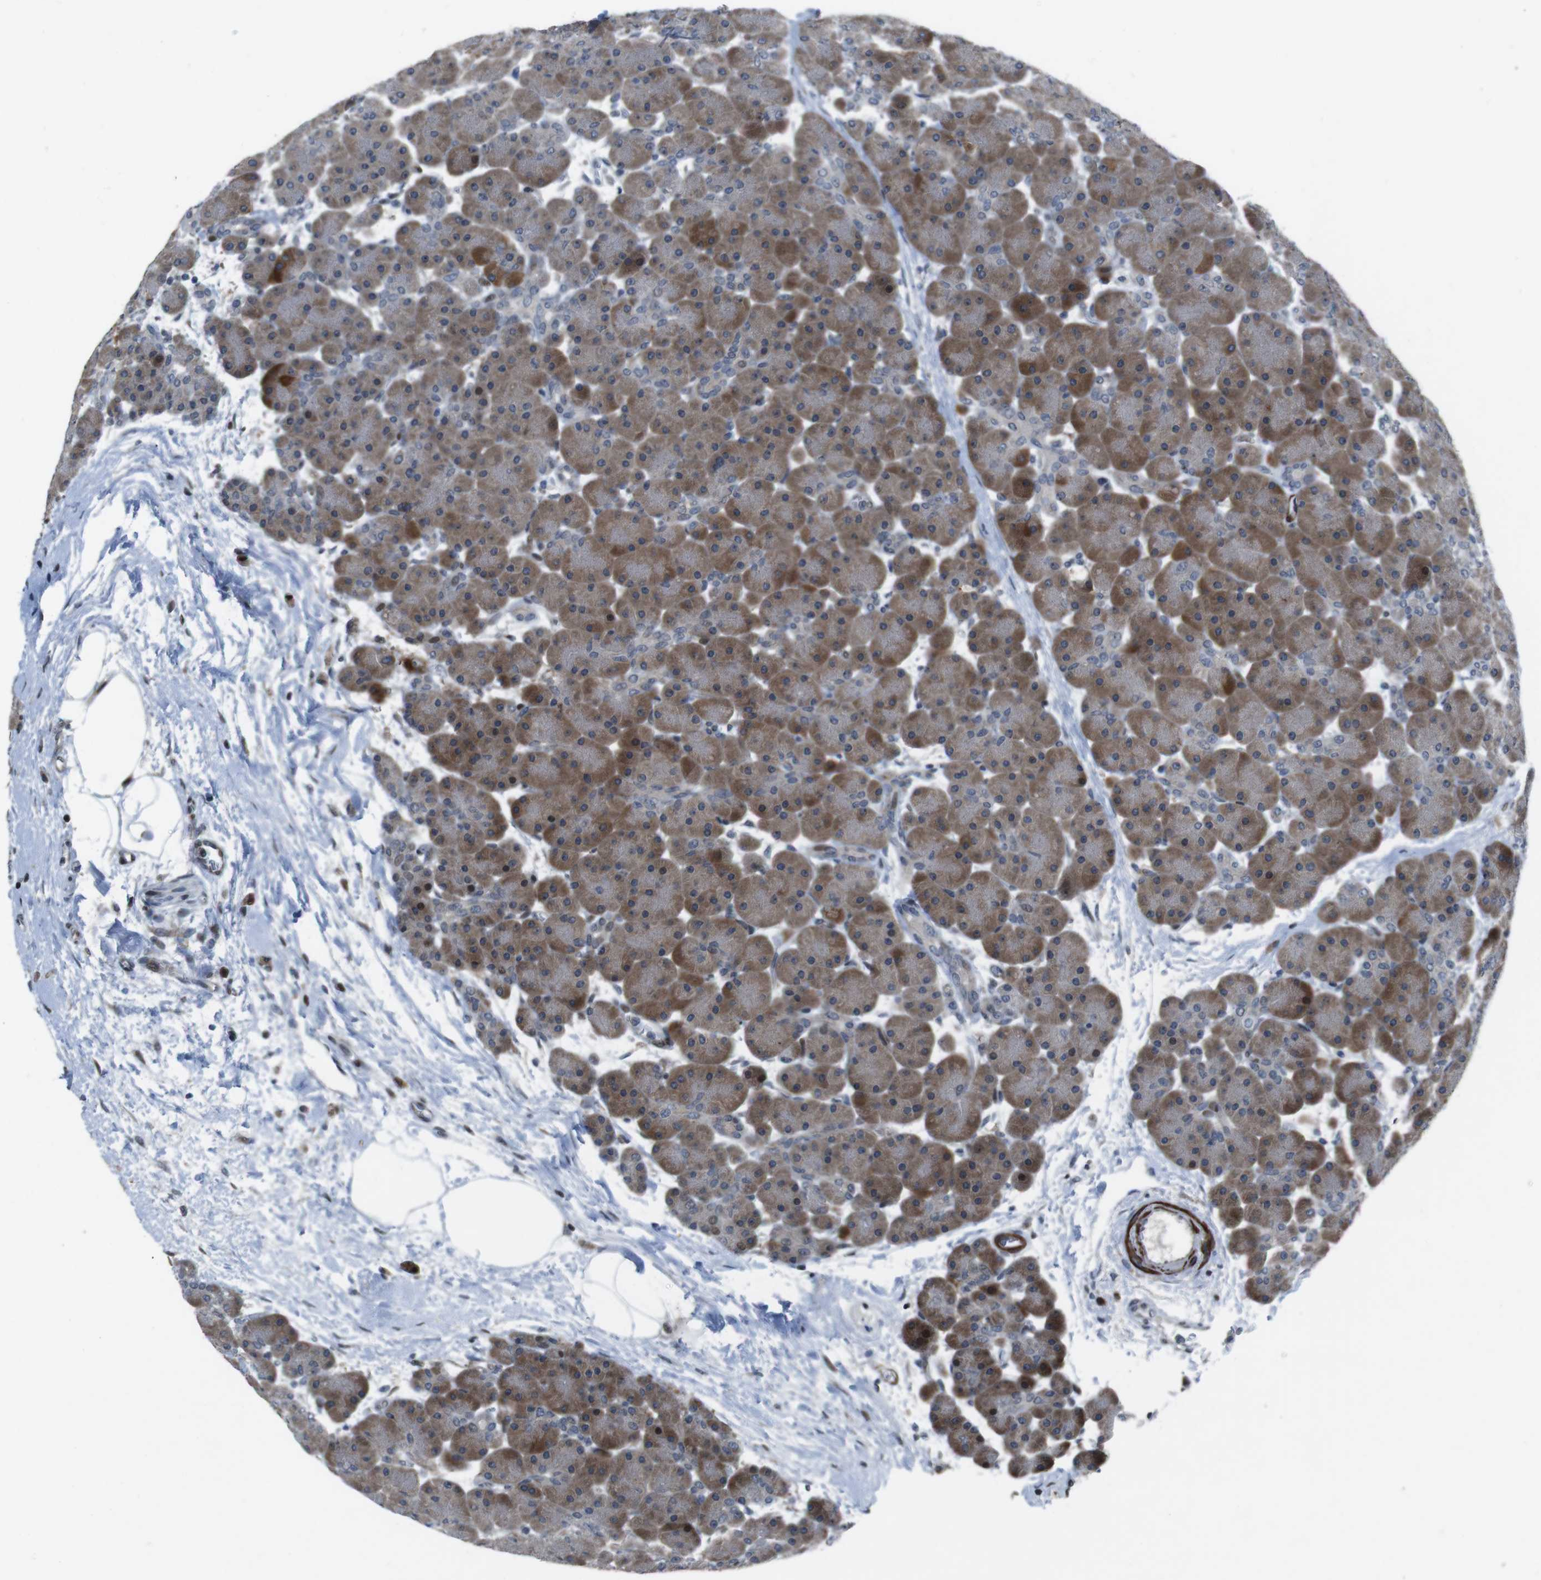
{"staining": {"intensity": "moderate", "quantity": ">75%", "location": "cytoplasmic/membranous,nuclear"}, "tissue": "pancreas", "cell_type": "Exocrine glandular cells", "image_type": "normal", "snomed": [{"axis": "morphology", "description": "Normal tissue, NOS"}, {"axis": "topography", "description": "Pancreas"}], "caption": "A micrograph of human pancreas stained for a protein displays moderate cytoplasmic/membranous,nuclear brown staining in exocrine glandular cells.", "gene": "PBRM1", "patient": {"sex": "male", "age": 66}}